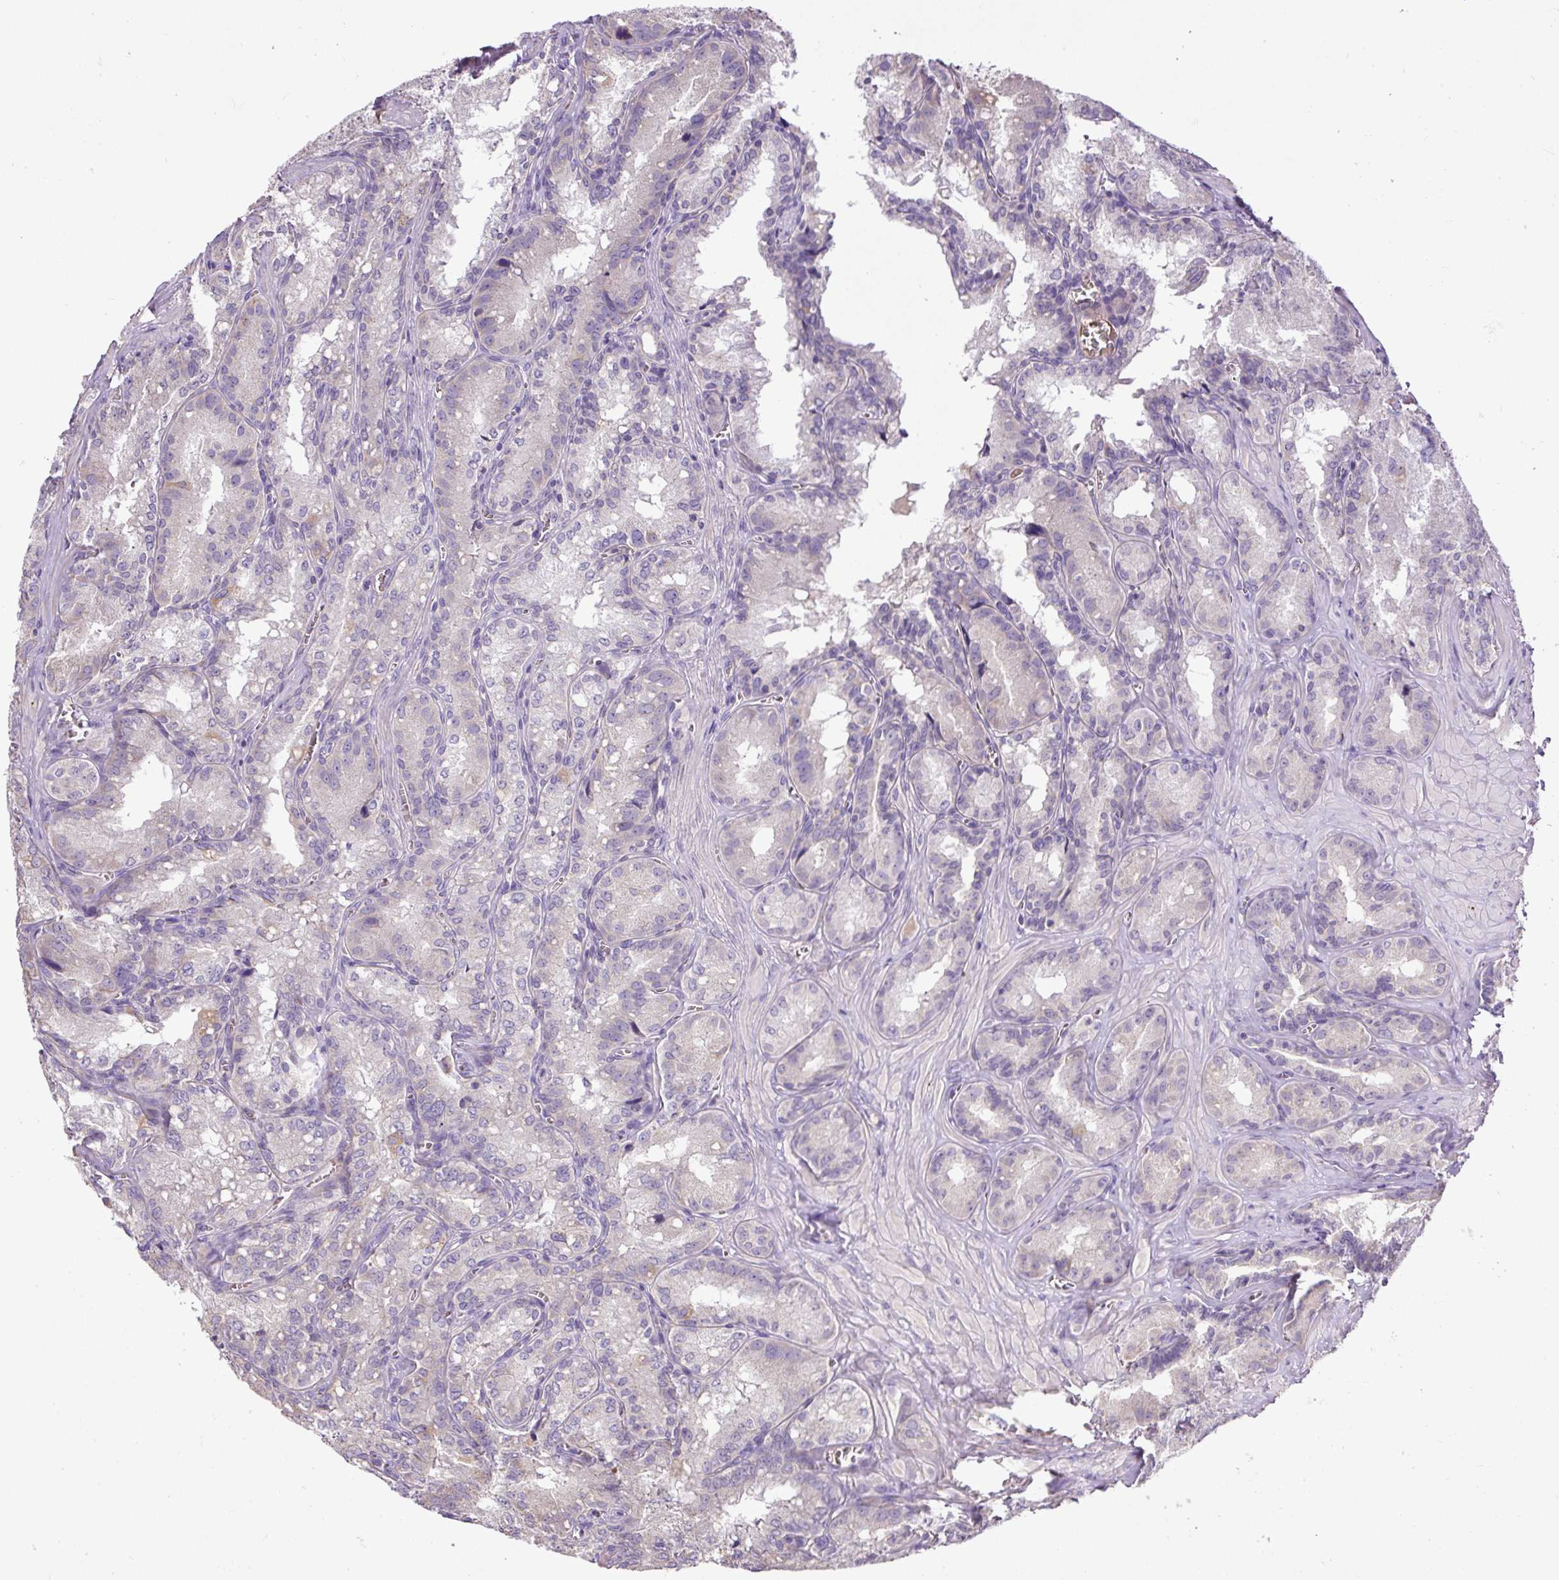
{"staining": {"intensity": "negative", "quantity": "none", "location": "none"}, "tissue": "seminal vesicle", "cell_type": "Glandular cells", "image_type": "normal", "snomed": [{"axis": "morphology", "description": "Normal tissue, NOS"}, {"axis": "topography", "description": "Seminal veicle"}], "caption": "The photomicrograph demonstrates no significant staining in glandular cells of seminal vesicle.", "gene": "CXCL13", "patient": {"sex": "male", "age": 47}}